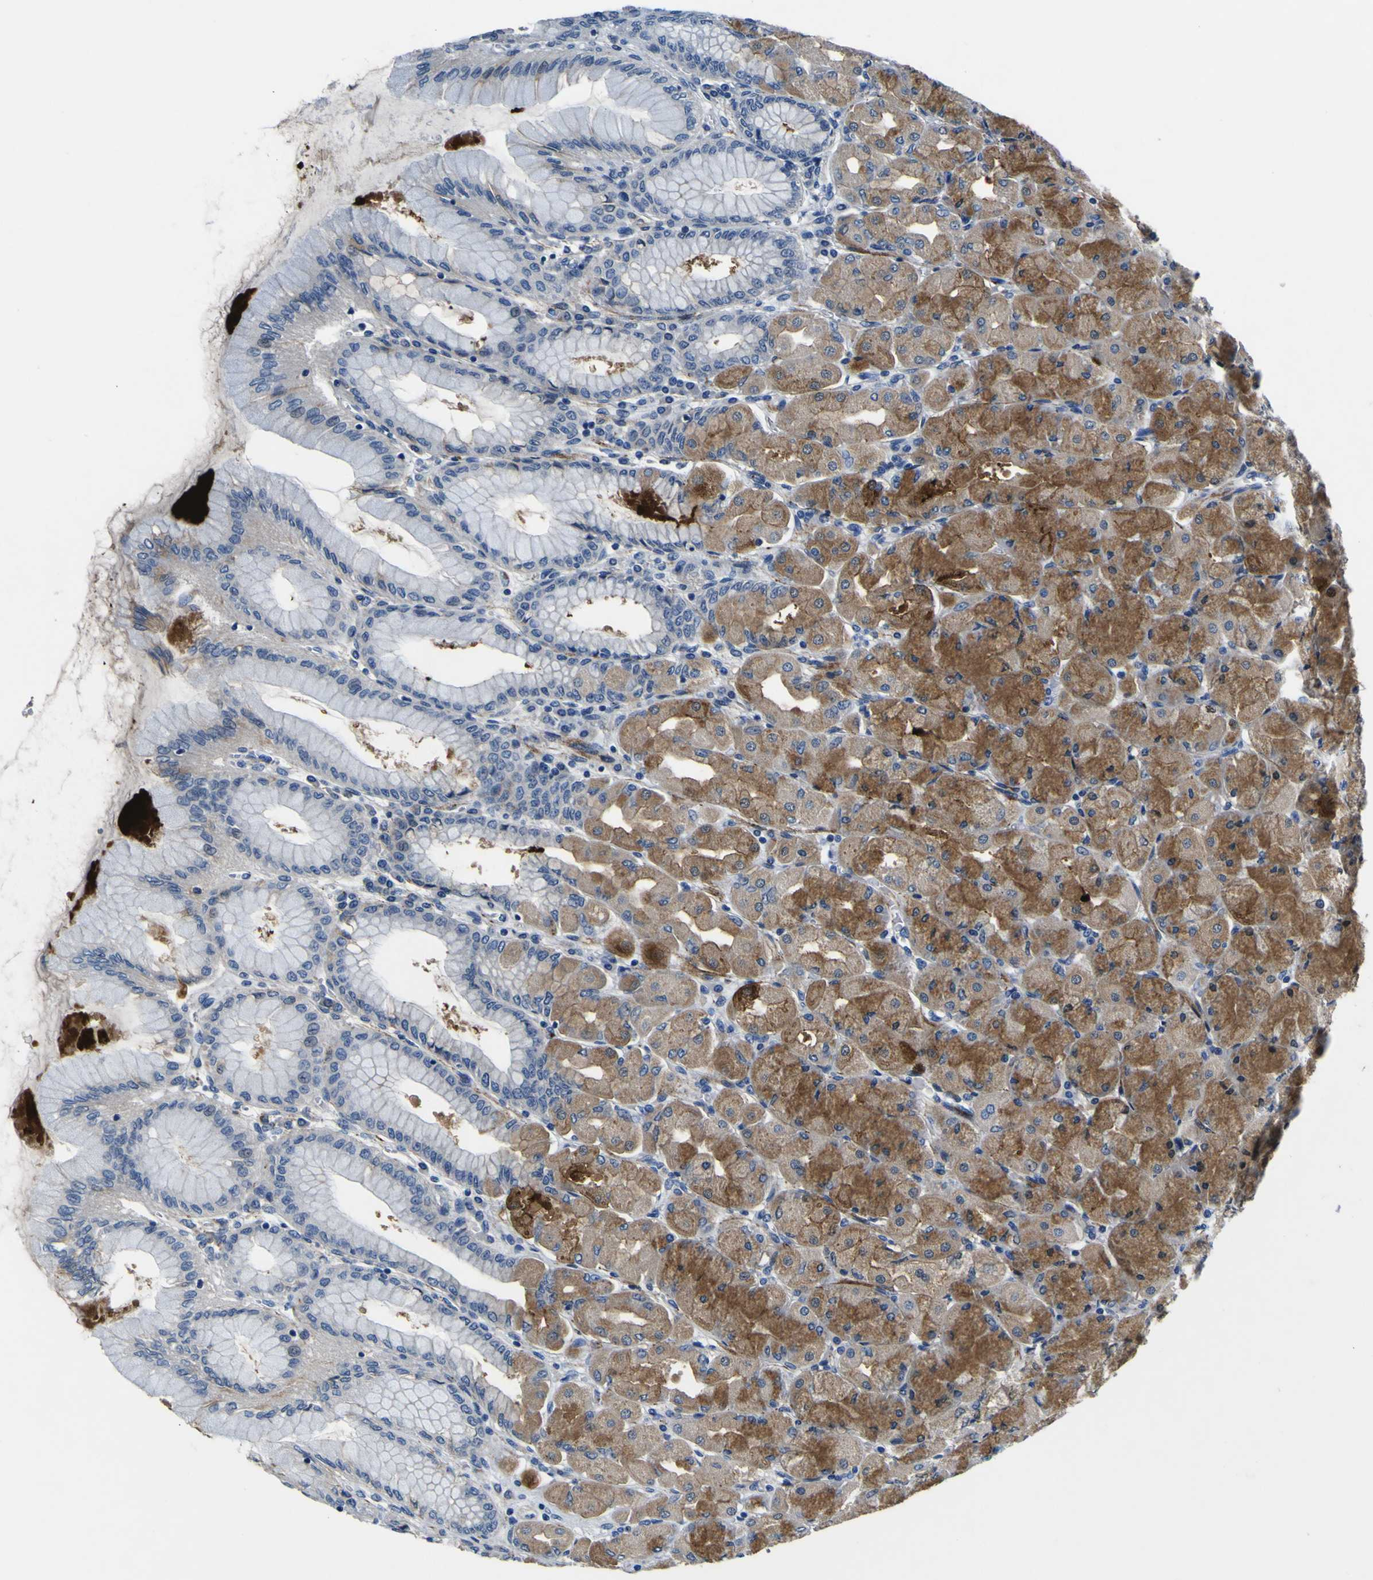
{"staining": {"intensity": "moderate", "quantity": ">75%", "location": "cytoplasmic/membranous"}, "tissue": "stomach", "cell_type": "Glandular cells", "image_type": "normal", "snomed": [{"axis": "morphology", "description": "Normal tissue, NOS"}, {"axis": "topography", "description": "Stomach, upper"}], "caption": "DAB immunohistochemical staining of normal stomach shows moderate cytoplasmic/membranous protein staining in approximately >75% of glandular cells.", "gene": "AGAP3", "patient": {"sex": "female", "age": 56}}